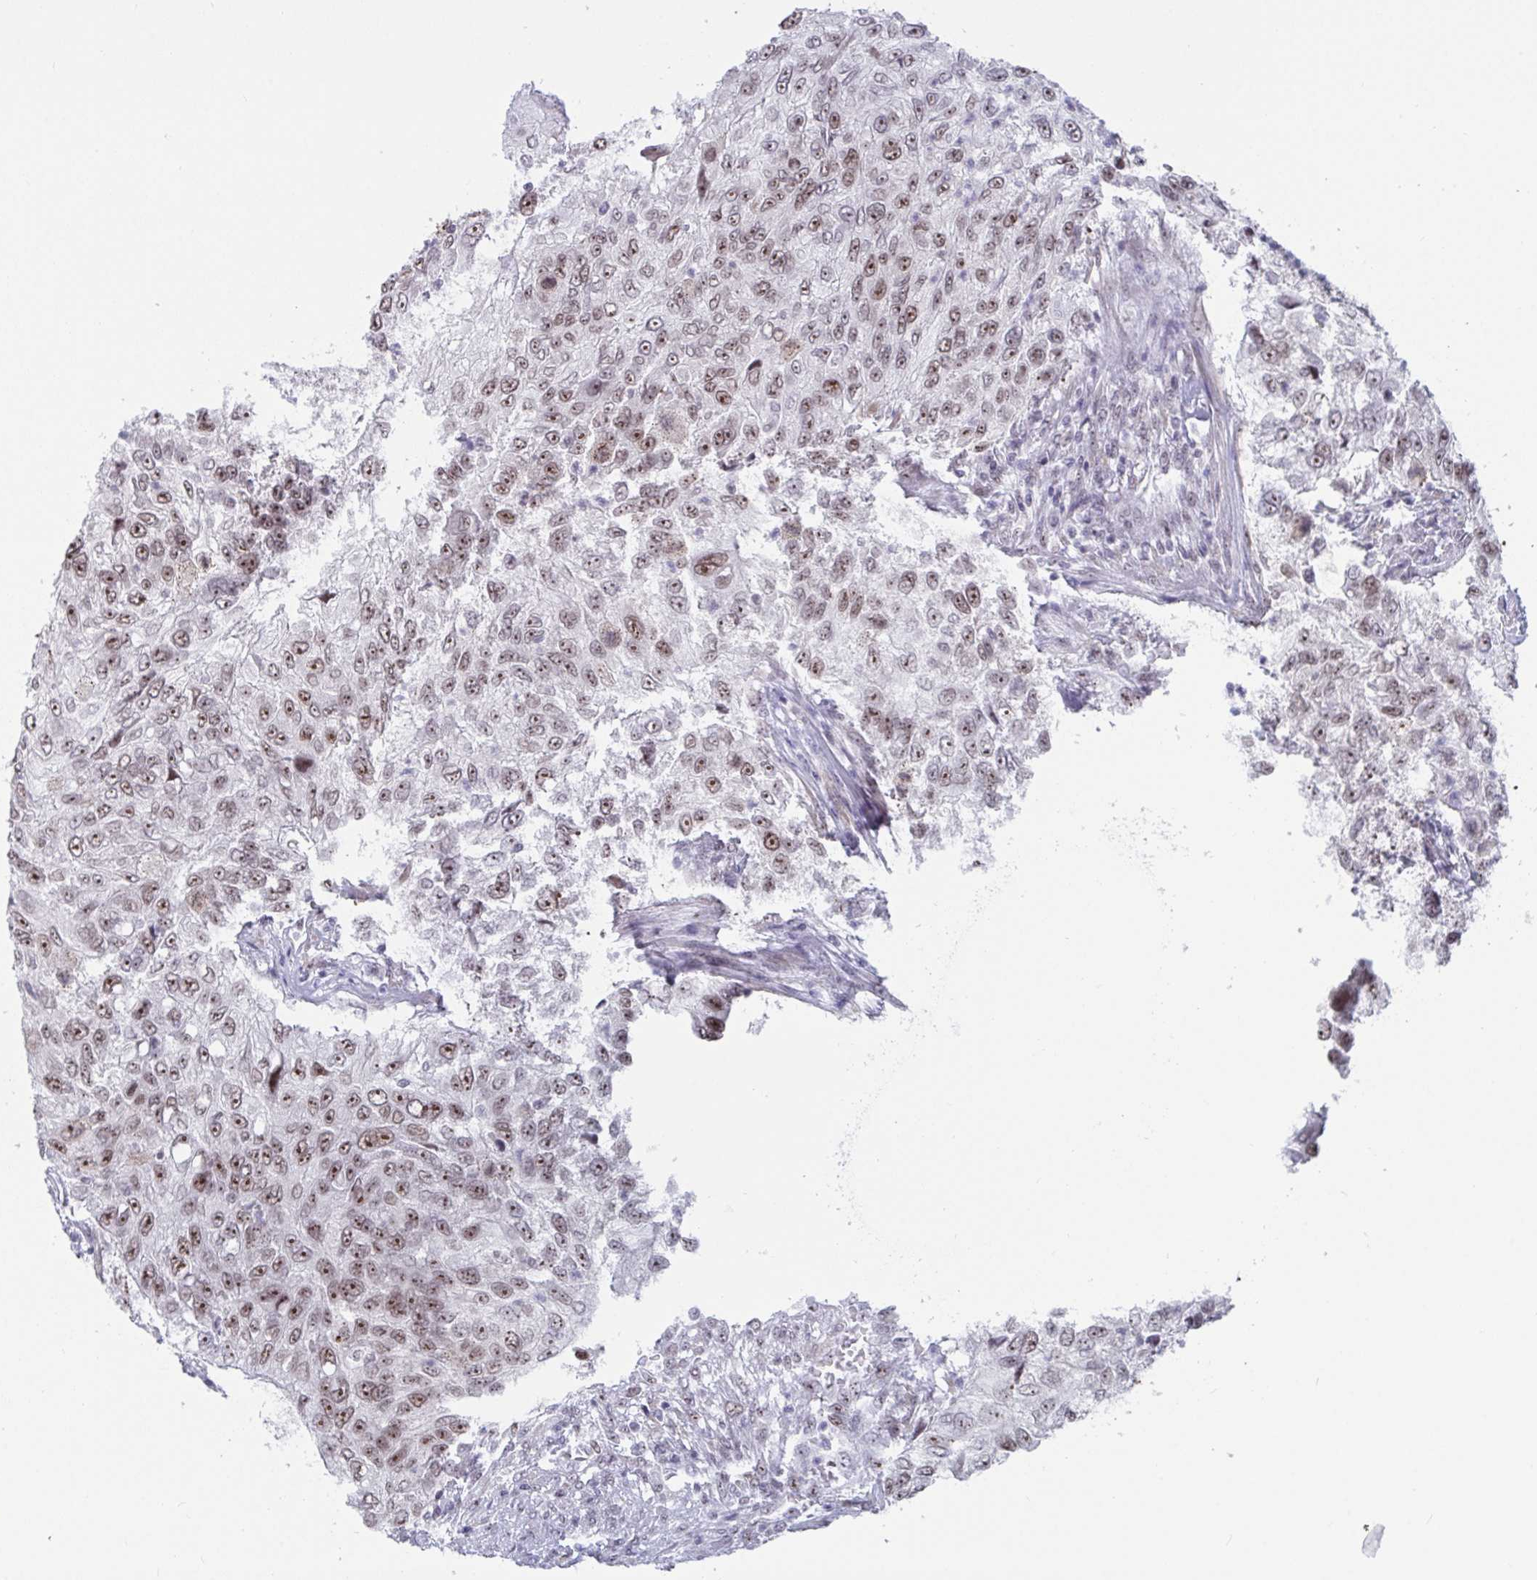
{"staining": {"intensity": "moderate", "quantity": ">75%", "location": "nuclear"}, "tissue": "urothelial cancer", "cell_type": "Tumor cells", "image_type": "cancer", "snomed": [{"axis": "morphology", "description": "Urothelial carcinoma, High grade"}, {"axis": "topography", "description": "Urinary bladder"}], "caption": "Immunohistochemical staining of human urothelial carcinoma (high-grade) shows moderate nuclear protein staining in about >75% of tumor cells.", "gene": "SUPT16H", "patient": {"sex": "female", "age": 60}}